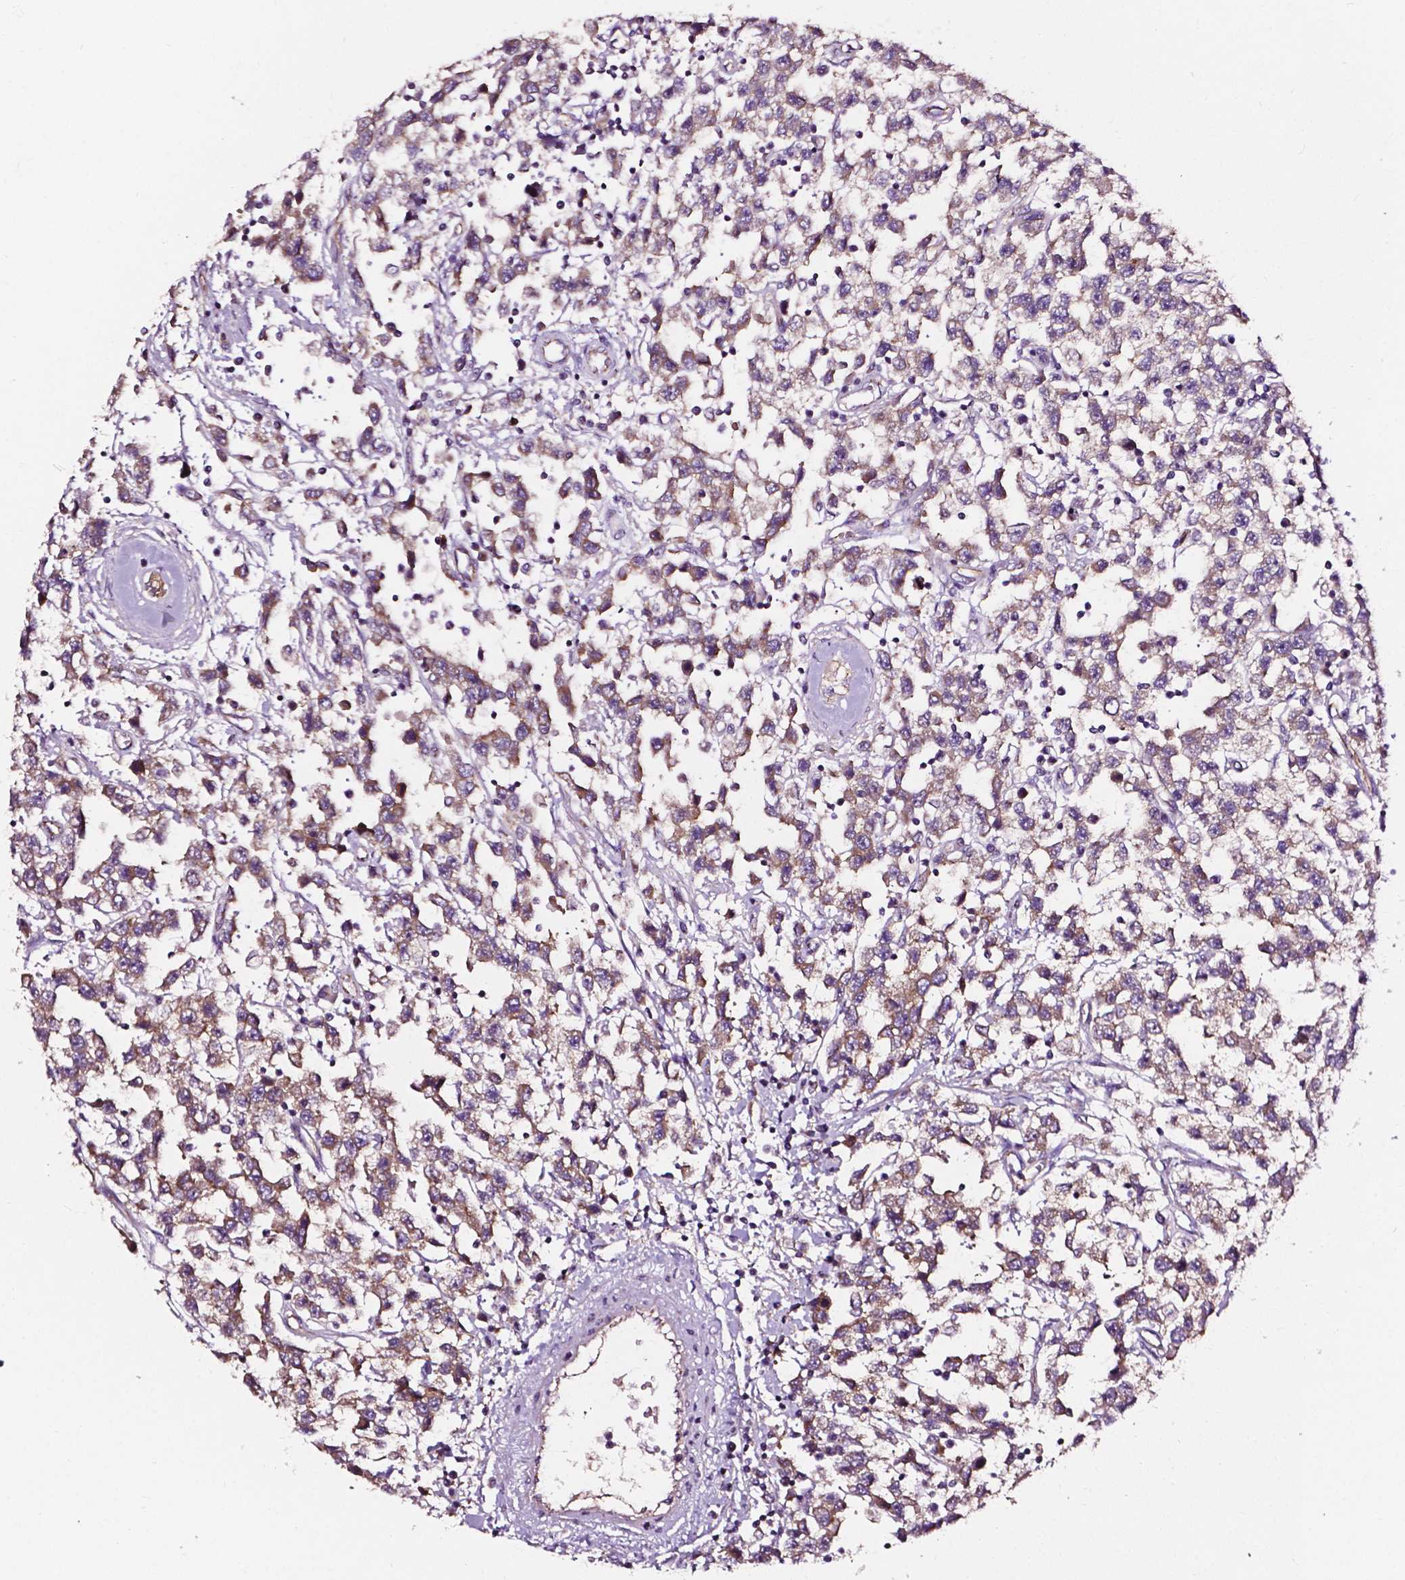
{"staining": {"intensity": "weak", "quantity": ">75%", "location": "cytoplasmic/membranous"}, "tissue": "testis cancer", "cell_type": "Tumor cells", "image_type": "cancer", "snomed": [{"axis": "morphology", "description": "Seminoma, NOS"}, {"axis": "topography", "description": "Testis"}], "caption": "Seminoma (testis) tissue displays weak cytoplasmic/membranous expression in approximately >75% of tumor cells (Brightfield microscopy of DAB IHC at high magnification).", "gene": "ATG16L1", "patient": {"sex": "male", "age": 34}}